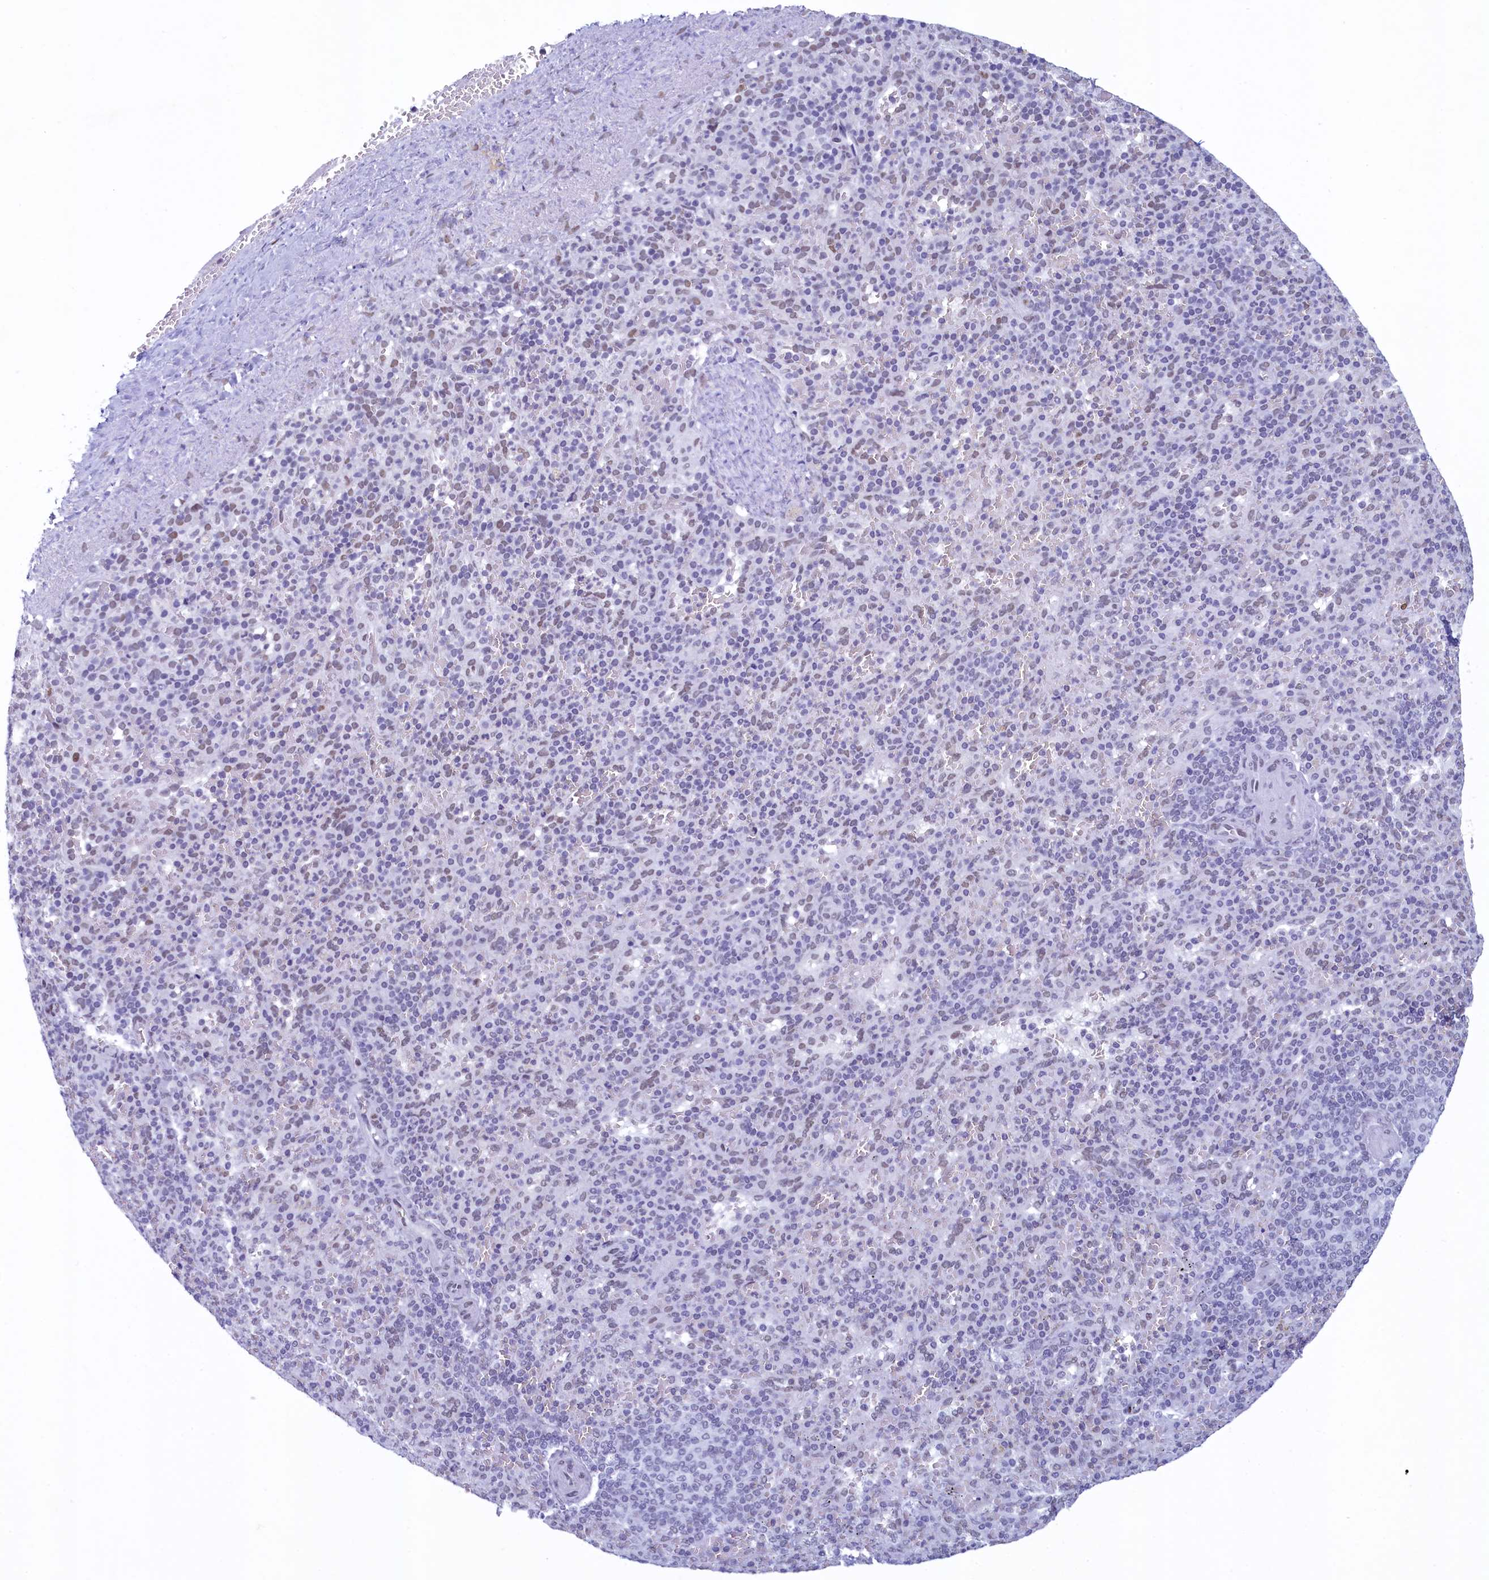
{"staining": {"intensity": "negative", "quantity": "none", "location": "none"}, "tissue": "spleen", "cell_type": "Cells in red pulp", "image_type": "normal", "snomed": [{"axis": "morphology", "description": "Normal tissue, NOS"}, {"axis": "topography", "description": "Spleen"}], "caption": "Normal spleen was stained to show a protein in brown. There is no significant positivity in cells in red pulp. (Brightfield microscopy of DAB (3,3'-diaminobenzidine) IHC at high magnification).", "gene": "SUGP2", "patient": {"sex": "male", "age": 82}}